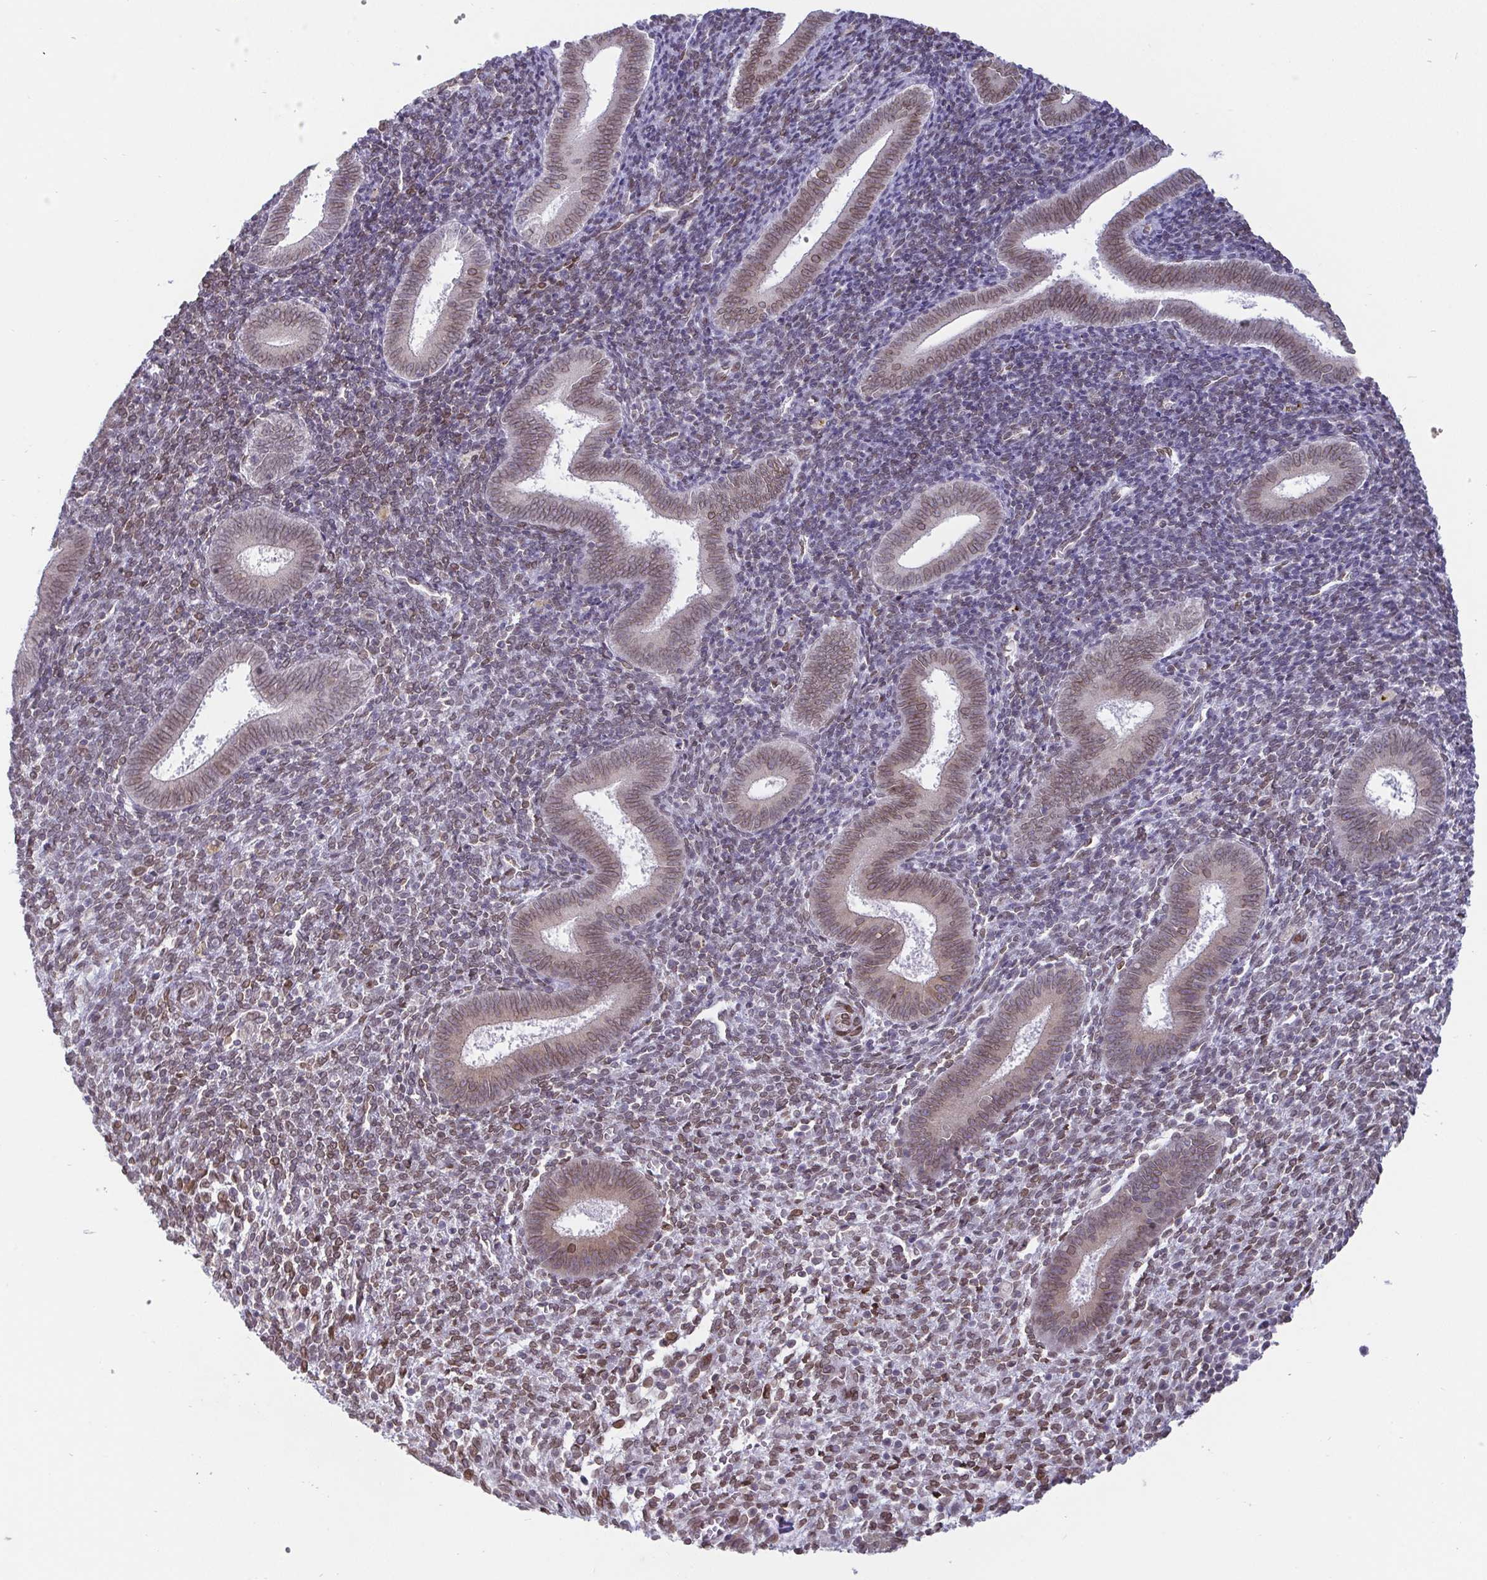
{"staining": {"intensity": "weak", "quantity": "25%-75%", "location": "cytoplasmic/membranous,nuclear"}, "tissue": "endometrium", "cell_type": "Cells in endometrial stroma", "image_type": "normal", "snomed": [{"axis": "morphology", "description": "Normal tissue, NOS"}, {"axis": "topography", "description": "Endometrium"}], "caption": "Immunohistochemical staining of normal human endometrium displays low levels of weak cytoplasmic/membranous,nuclear positivity in approximately 25%-75% of cells in endometrial stroma.", "gene": "EMD", "patient": {"sex": "female", "age": 25}}